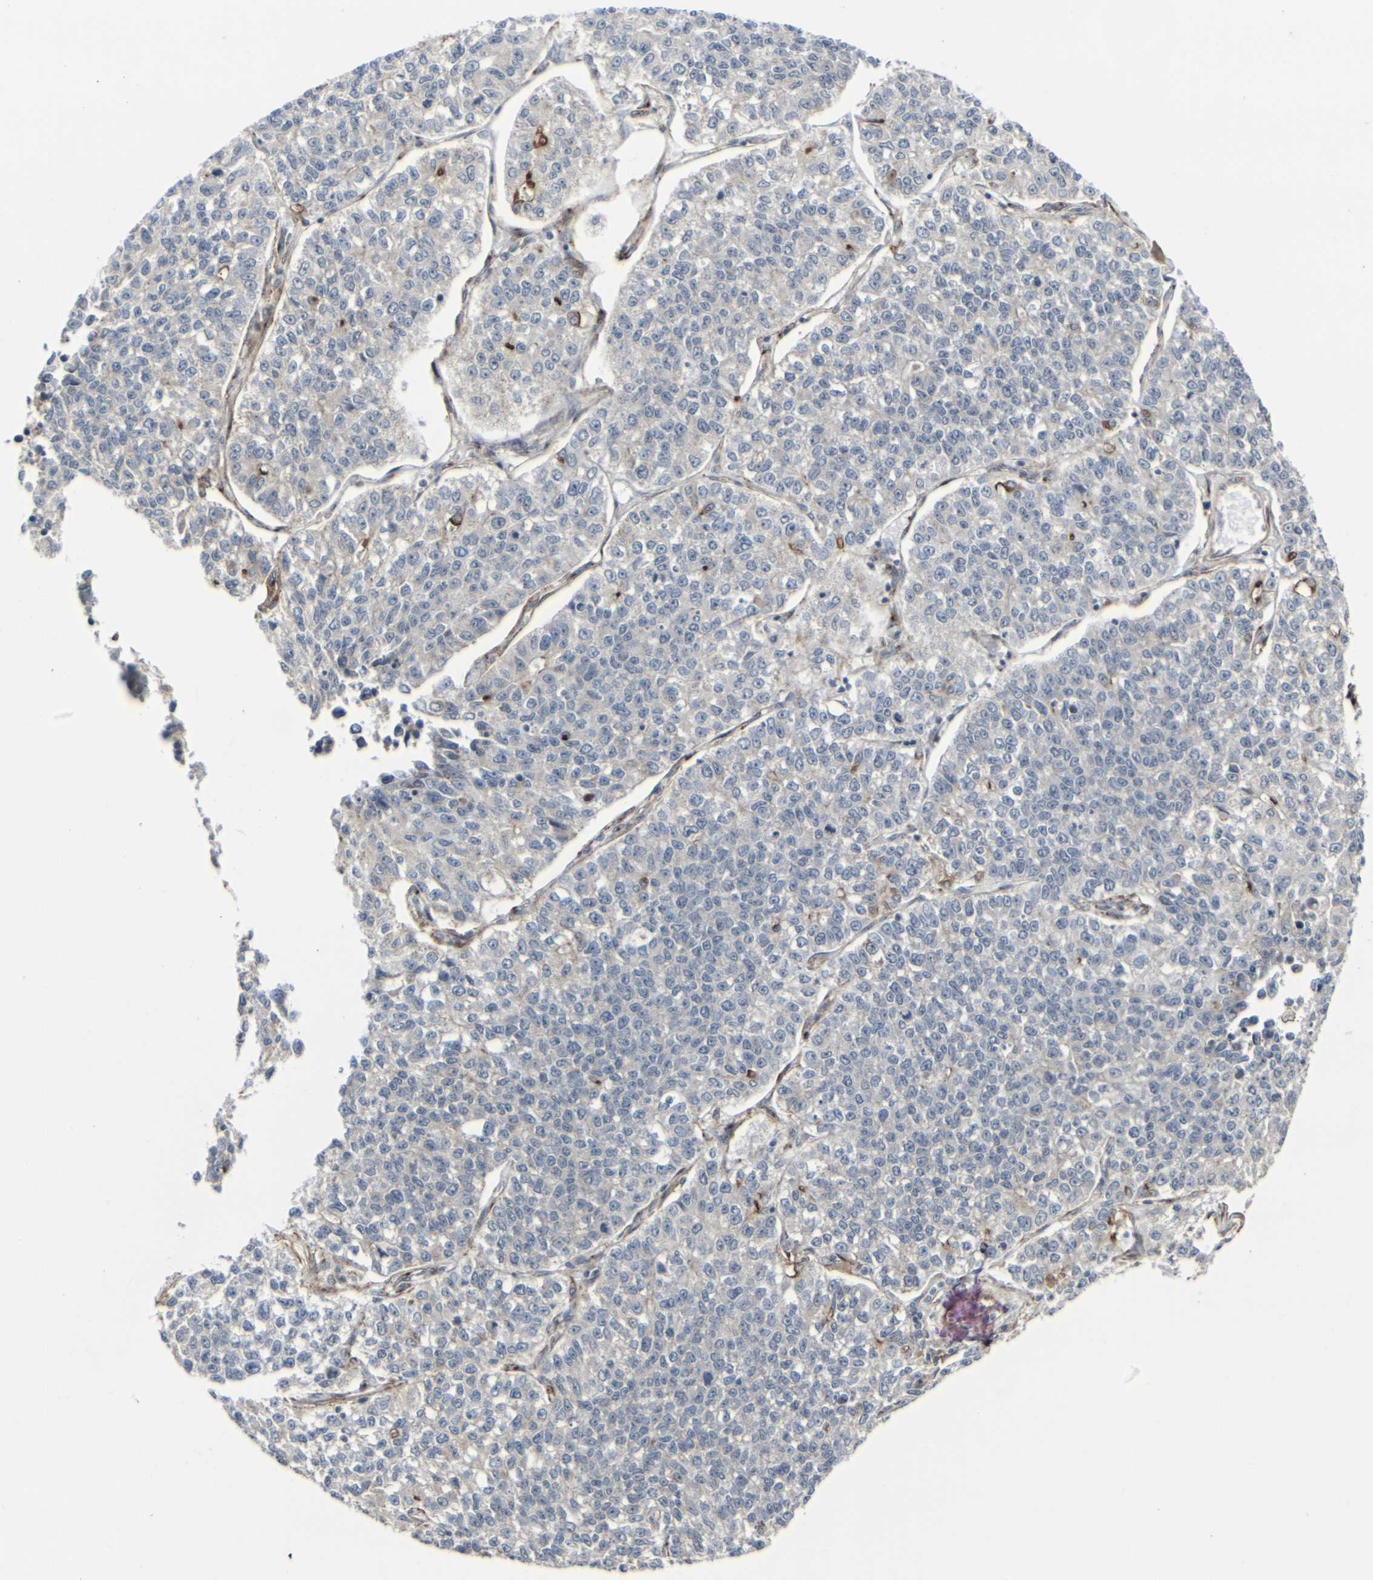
{"staining": {"intensity": "weak", "quantity": "<25%", "location": "cytoplasmic/membranous"}, "tissue": "lung cancer", "cell_type": "Tumor cells", "image_type": "cancer", "snomed": [{"axis": "morphology", "description": "Adenocarcinoma, NOS"}, {"axis": "topography", "description": "Lung"}], "caption": "High magnification brightfield microscopy of lung cancer (adenocarcinoma) stained with DAB (3,3'-diaminobenzidine) (brown) and counterstained with hematoxylin (blue): tumor cells show no significant expression. (Brightfield microscopy of DAB (3,3'-diaminobenzidine) immunohistochemistry (IHC) at high magnification).", "gene": "MYOF", "patient": {"sex": "male", "age": 49}}